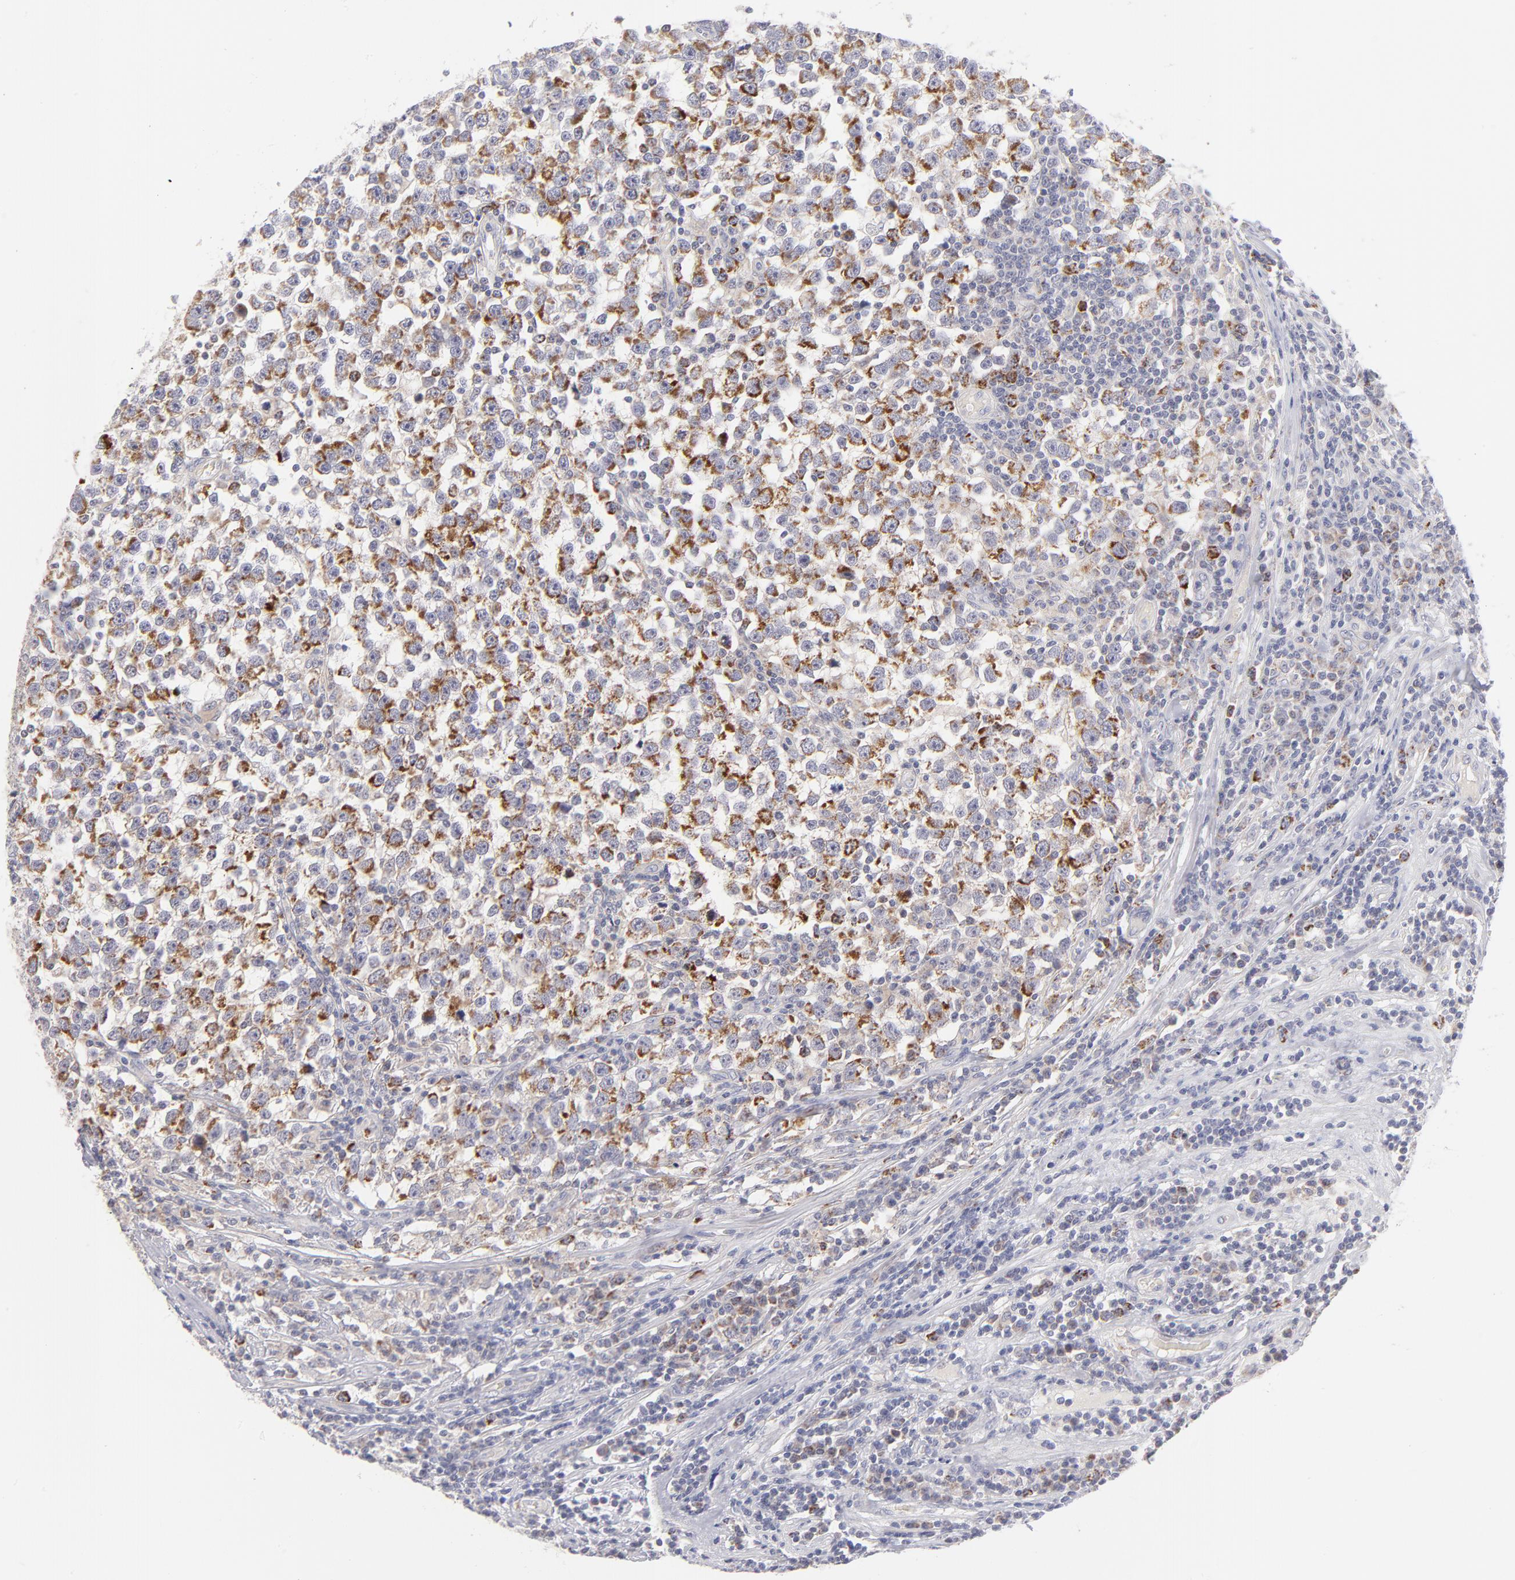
{"staining": {"intensity": "strong", "quantity": ">75%", "location": "cytoplasmic/membranous"}, "tissue": "testis cancer", "cell_type": "Tumor cells", "image_type": "cancer", "snomed": [{"axis": "morphology", "description": "Seminoma, NOS"}, {"axis": "topography", "description": "Testis"}], "caption": "High-power microscopy captured an immunohistochemistry histopathology image of testis cancer, revealing strong cytoplasmic/membranous staining in approximately >75% of tumor cells. Using DAB (brown) and hematoxylin (blue) stains, captured at high magnification using brightfield microscopy.", "gene": "MTHFD2", "patient": {"sex": "male", "age": 43}}